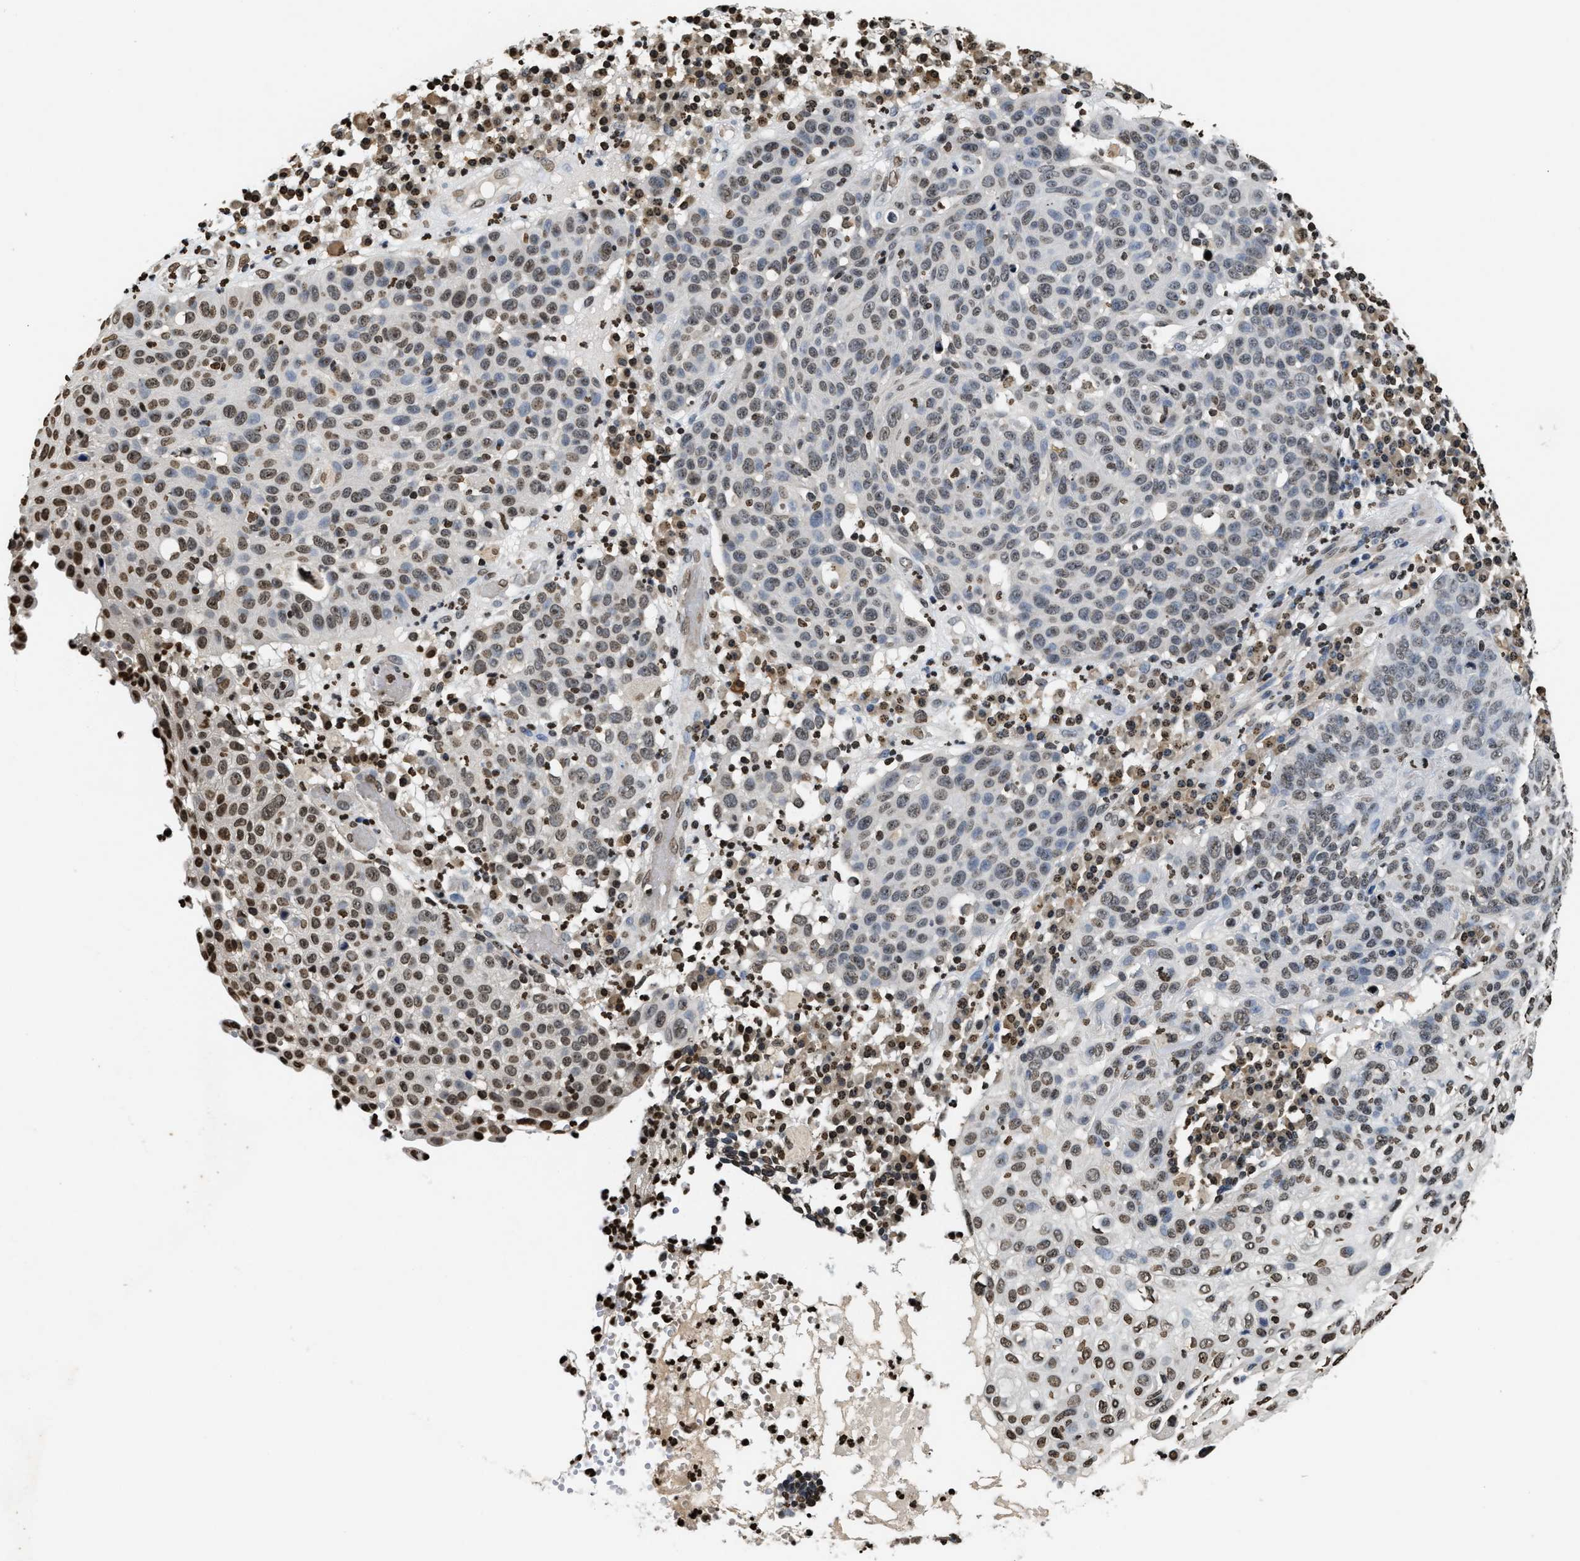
{"staining": {"intensity": "weak", "quantity": ">75%", "location": "nuclear"}, "tissue": "skin cancer", "cell_type": "Tumor cells", "image_type": "cancer", "snomed": [{"axis": "morphology", "description": "Squamous cell carcinoma in situ, NOS"}, {"axis": "morphology", "description": "Squamous cell carcinoma, NOS"}, {"axis": "topography", "description": "Skin"}], "caption": "Skin squamous cell carcinoma stained with DAB immunohistochemistry demonstrates low levels of weak nuclear staining in about >75% of tumor cells.", "gene": "DNASE1L3", "patient": {"sex": "male", "age": 93}}